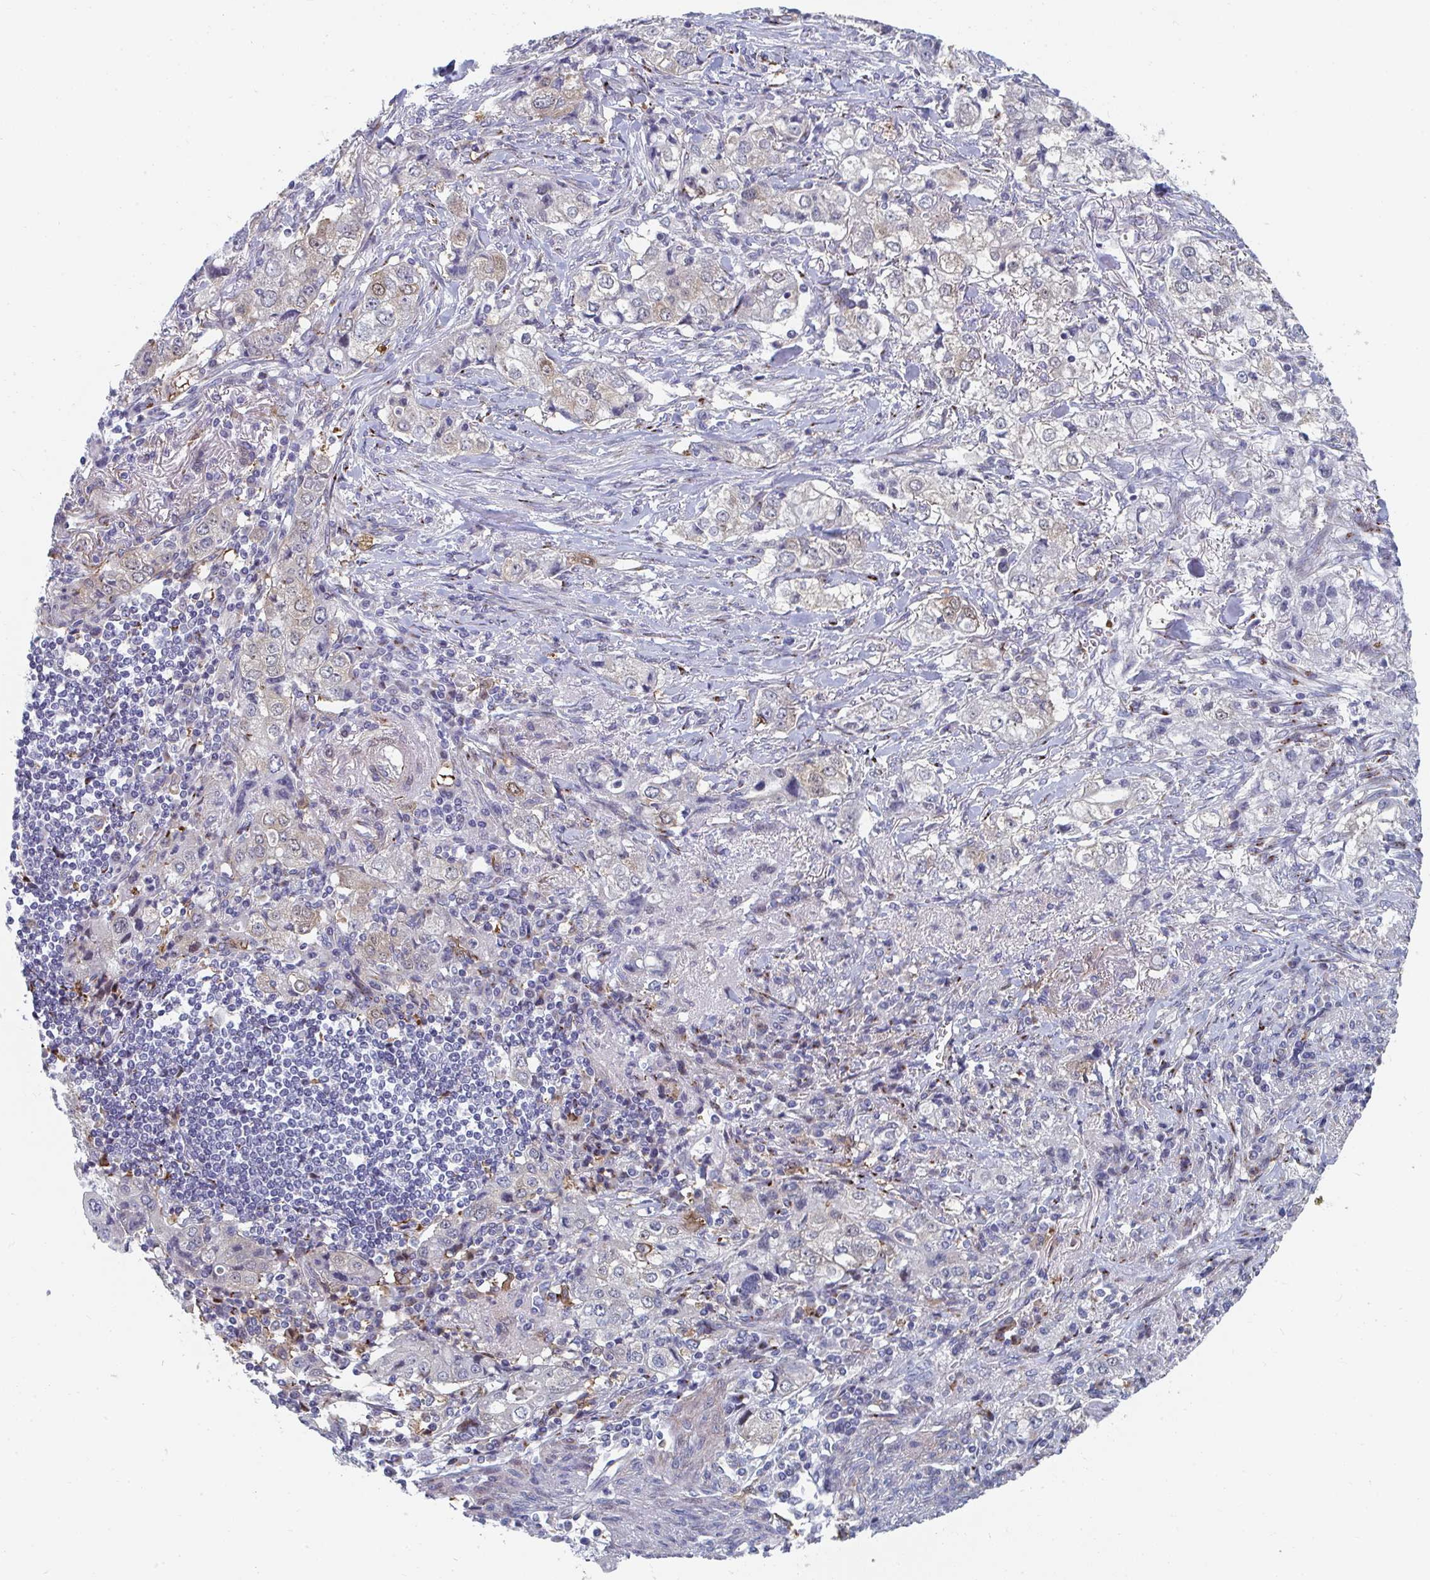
{"staining": {"intensity": "weak", "quantity": "<25%", "location": "nuclear"}, "tissue": "stomach cancer", "cell_type": "Tumor cells", "image_type": "cancer", "snomed": [{"axis": "morphology", "description": "Adenocarcinoma, NOS"}, {"axis": "topography", "description": "Stomach, upper"}], "caption": "Stomach cancer was stained to show a protein in brown. There is no significant positivity in tumor cells. (DAB (3,3'-diaminobenzidine) immunohistochemistry (IHC) visualized using brightfield microscopy, high magnification).", "gene": "PSMG1", "patient": {"sex": "male", "age": 75}}